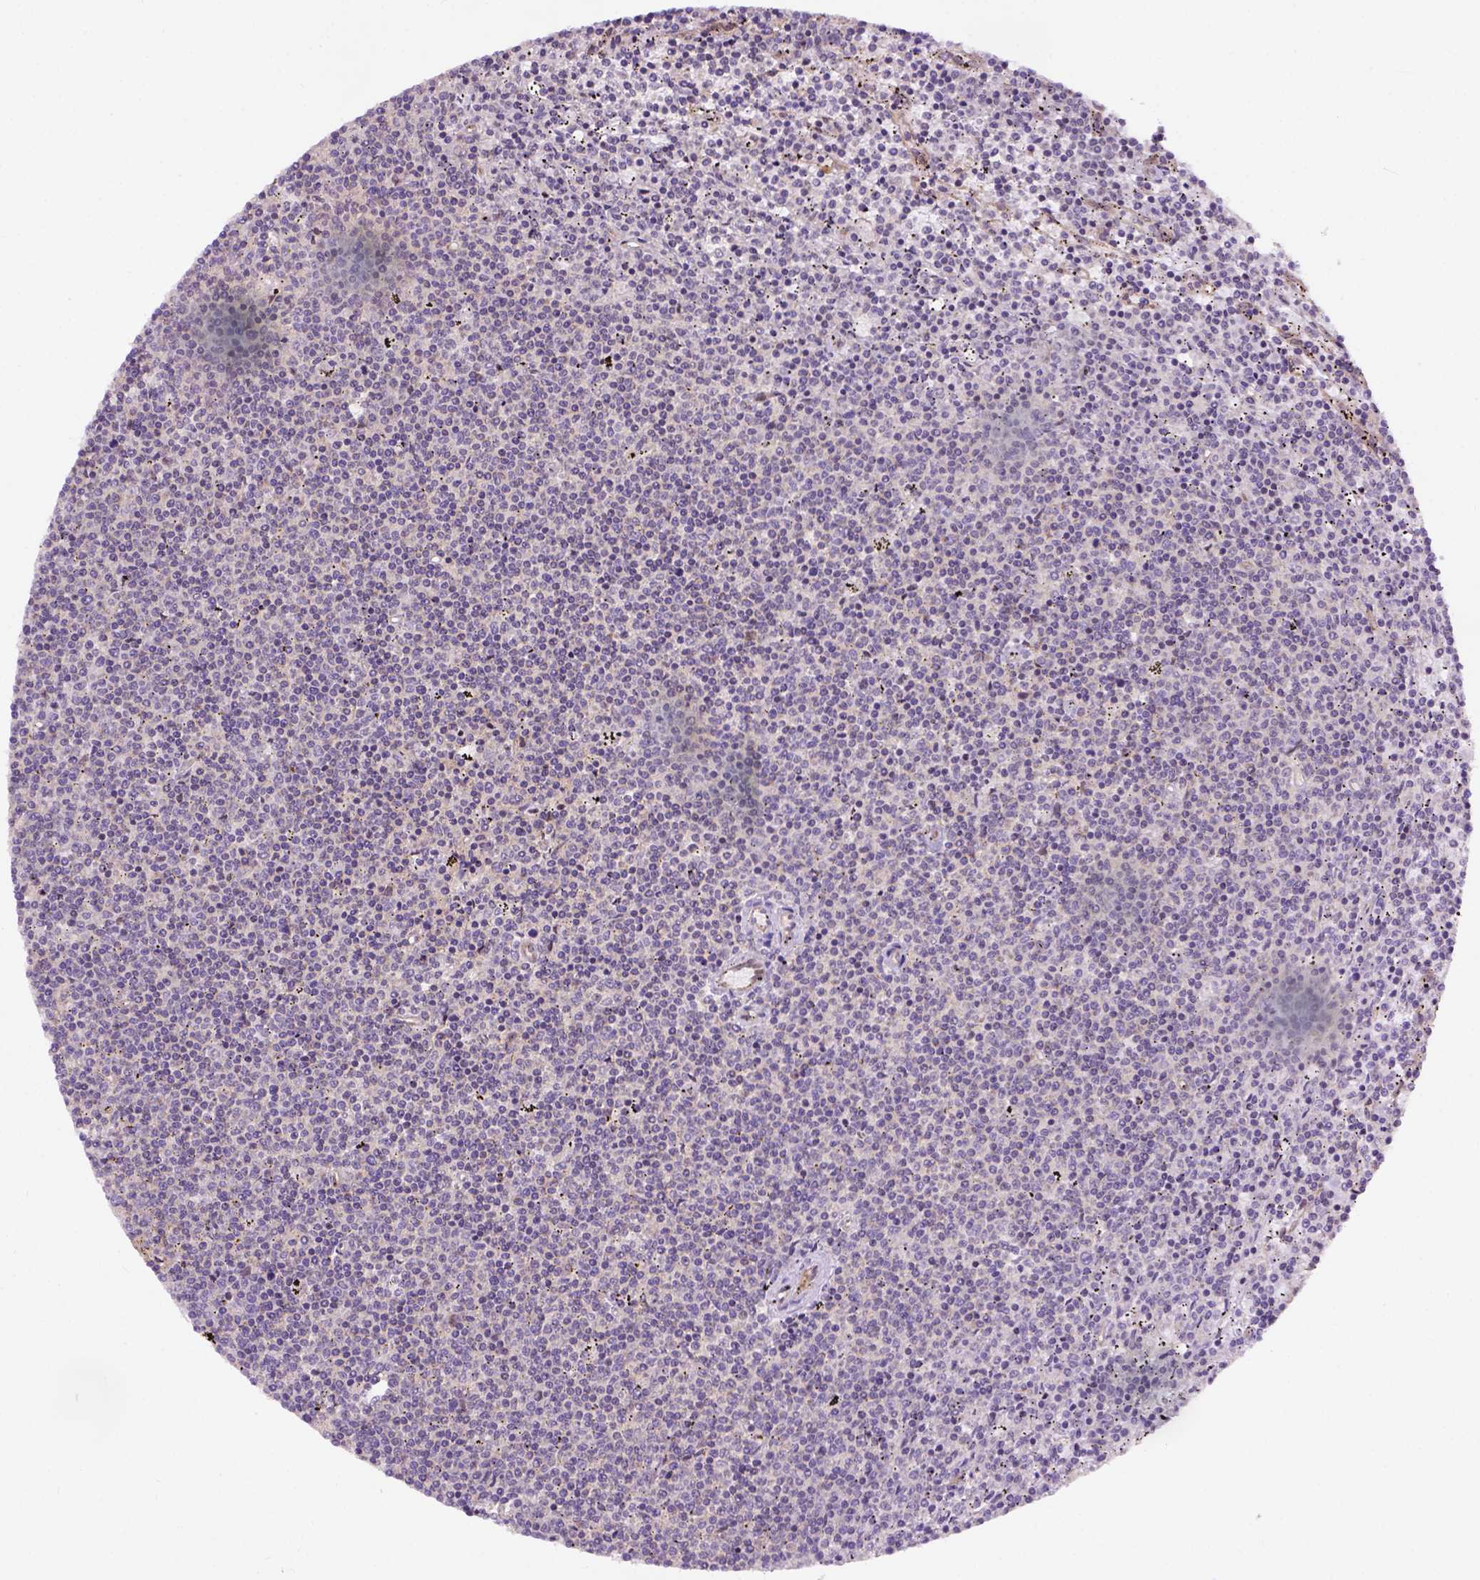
{"staining": {"intensity": "negative", "quantity": "none", "location": "none"}, "tissue": "lymphoma", "cell_type": "Tumor cells", "image_type": "cancer", "snomed": [{"axis": "morphology", "description": "Malignant lymphoma, non-Hodgkin's type, Low grade"}, {"axis": "topography", "description": "Spleen"}], "caption": "The micrograph shows no staining of tumor cells in lymphoma.", "gene": "CASKIN2", "patient": {"sex": "female", "age": 50}}